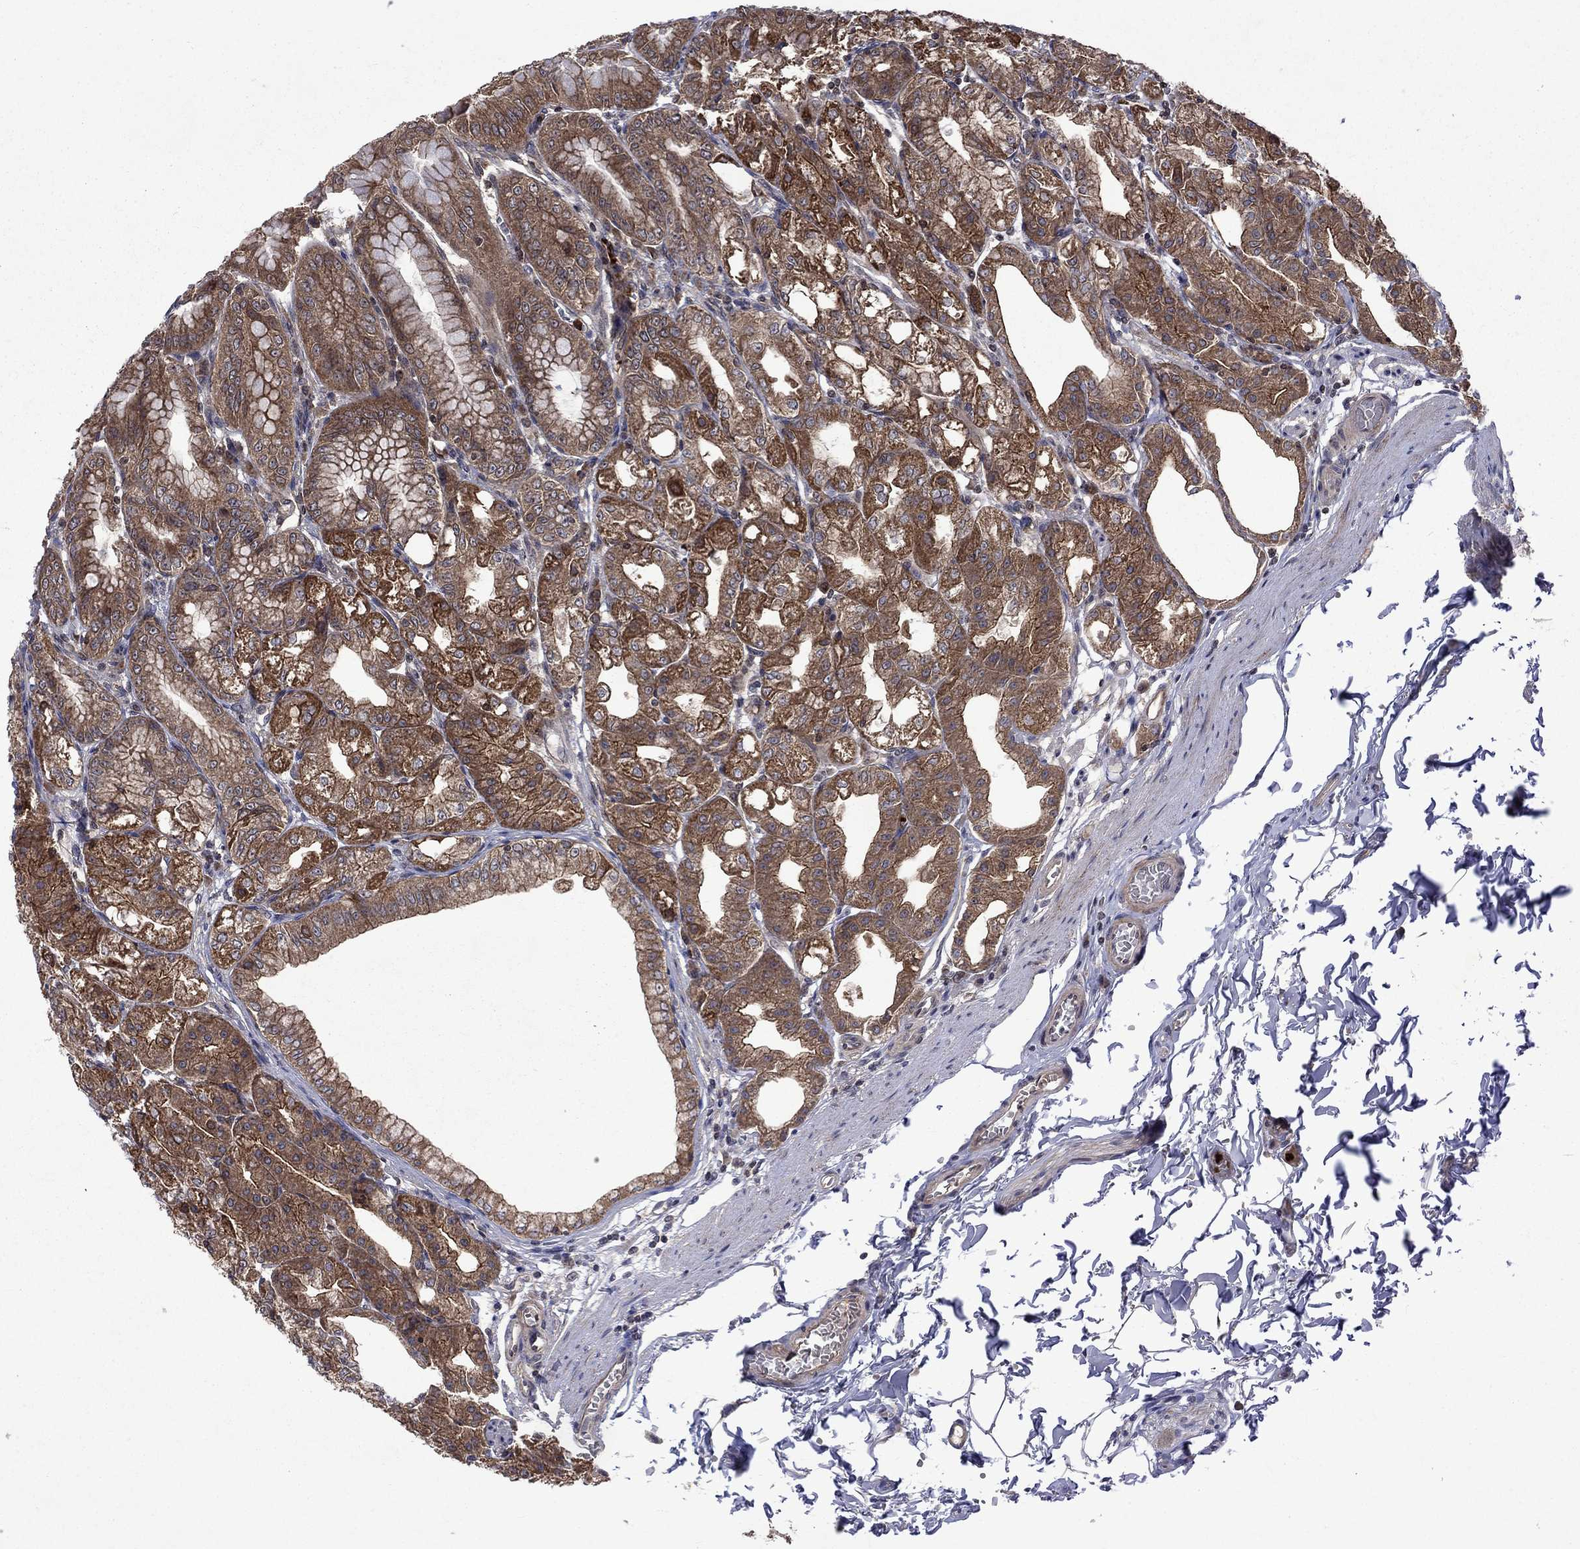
{"staining": {"intensity": "moderate", "quantity": ">75%", "location": "cytoplasmic/membranous"}, "tissue": "stomach", "cell_type": "Glandular cells", "image_type": "normal", "snomed": [{"axis": "morphology", "description": "Normal tissue, NOS"}, {"axis": "topography", "description": "Stomach"}], "caption": "Immunohistochemical staining of normal stomach exhibits >75% levels of moderate cytoplasmic/membranous protein expression in approximately >75% of glandular cells.", "gene": "TMEM33", "patient": {"sex": "male", "age": 71}}